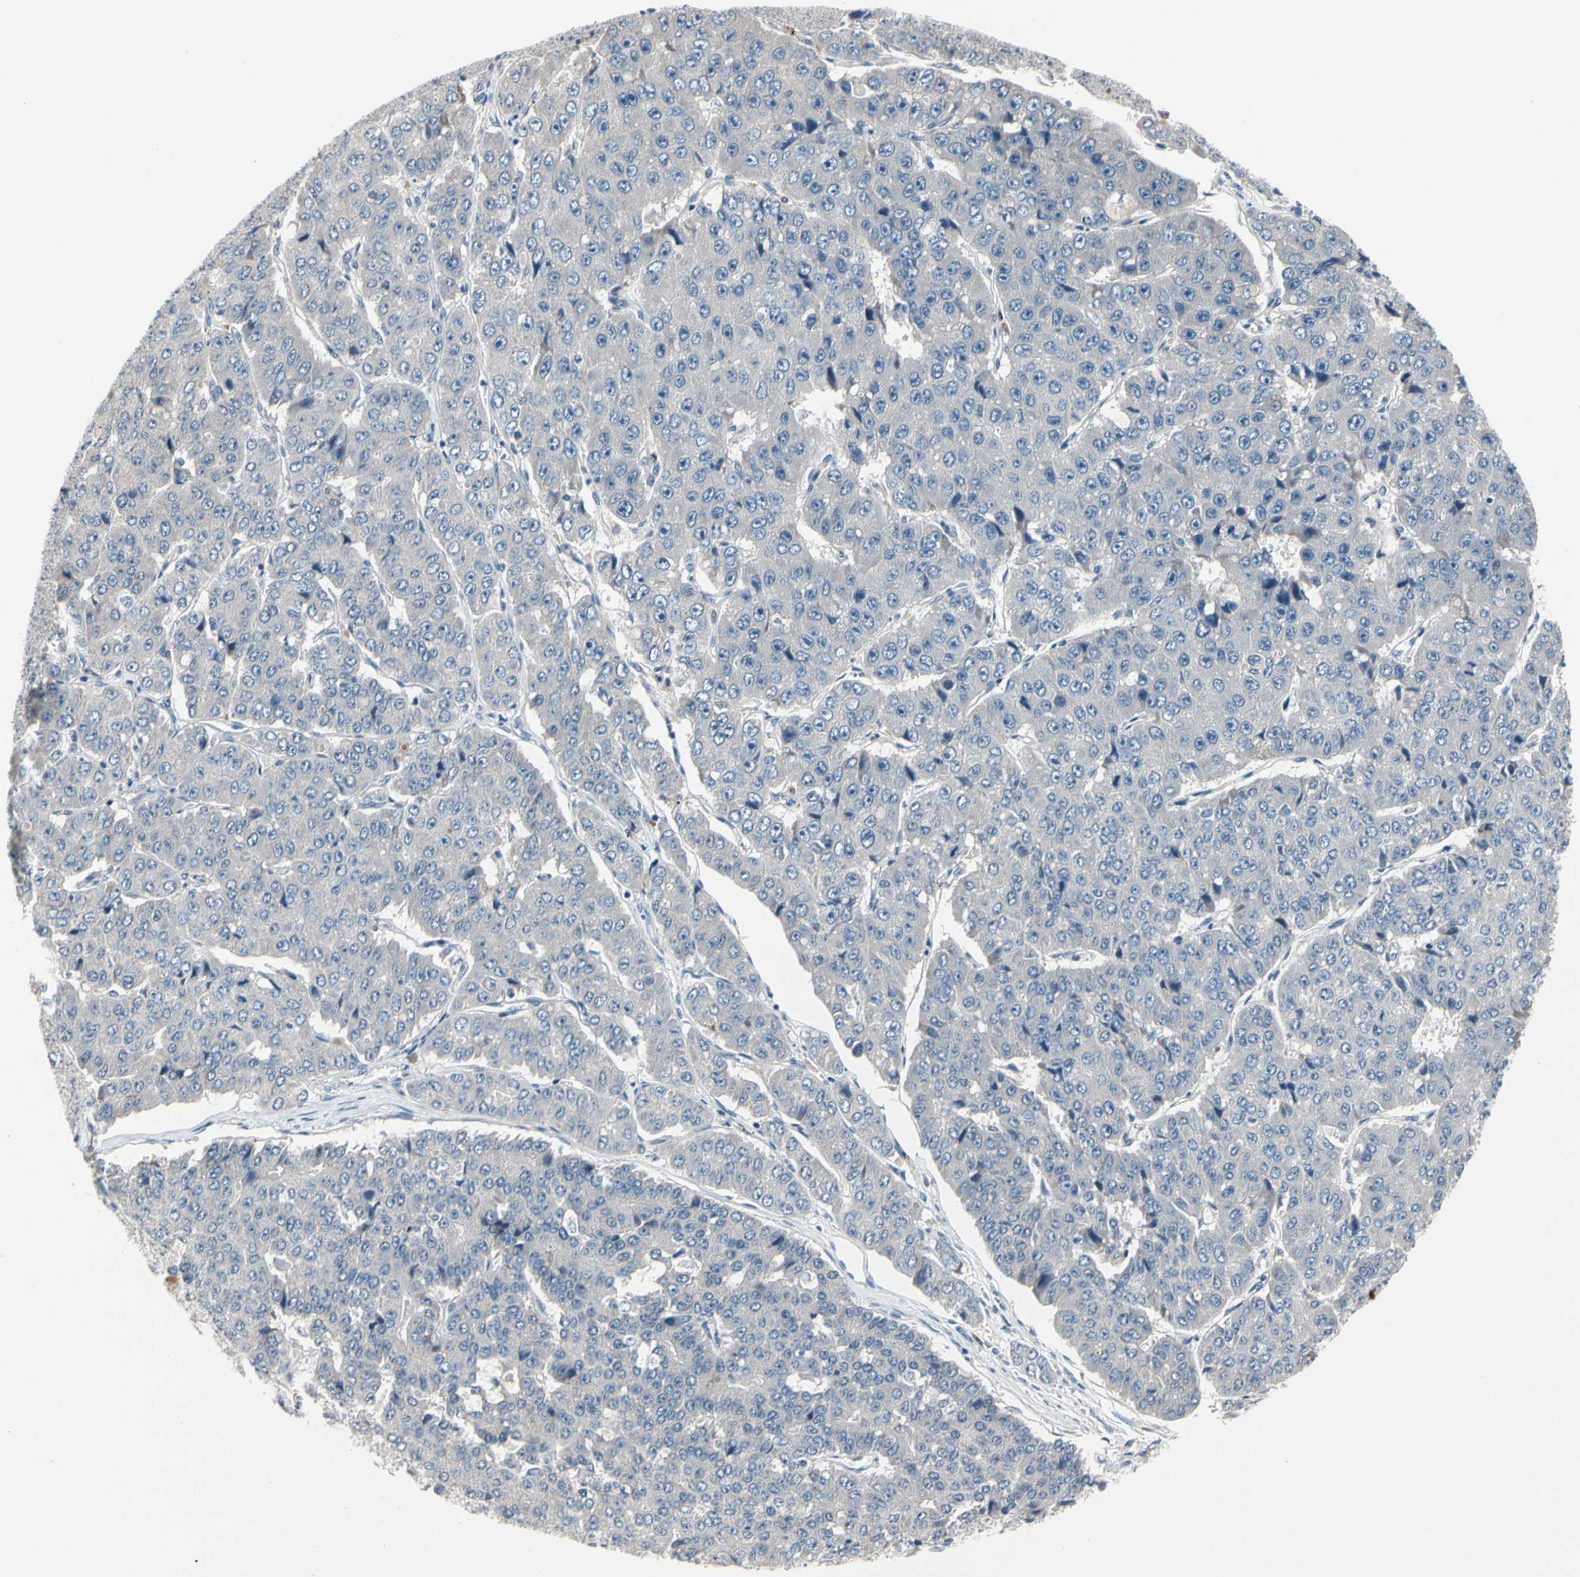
{"staining": {"intensity": "negative", "quantity": "none", "location": "none"}, "tissue": "pancreatic cancer", "cell_type": "Tumor cells", "image_type": "cancer", "snomed": [{"axis": "morphology", "description": "Adenocarcinoma, NOS"}, {"axis": "topography", "description": "Pancreas"}], "caption": "Immunohistochemical staining of adenocarcinoma (pancreatic) exhibits no significant staining in tumor cells.", "gene": "SELENOK", "patient": {"sex": "male", "age": 50}}